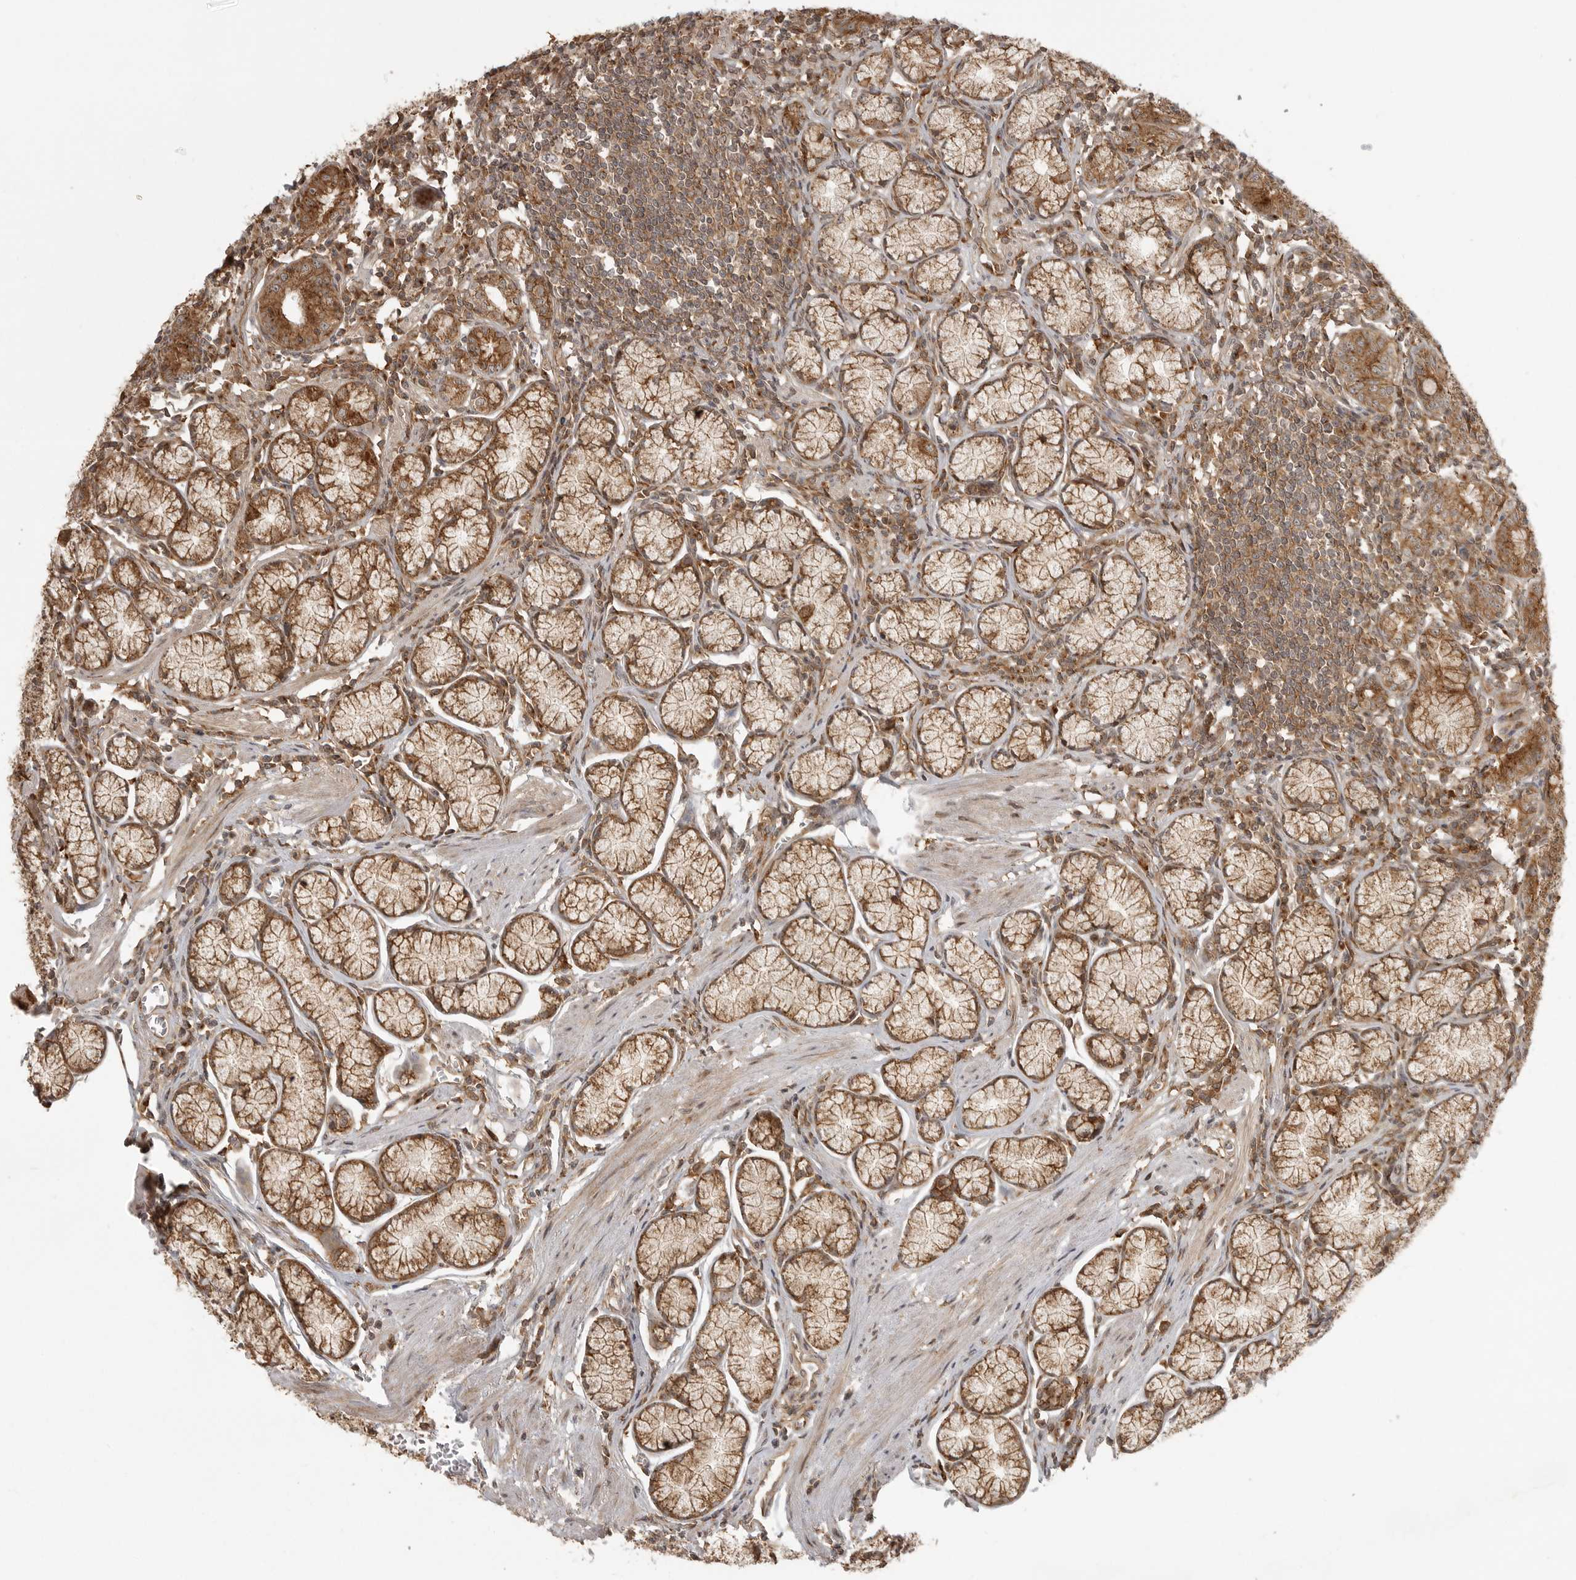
{"staining": {"intensity": "strong", "quantity": ">75%", "location": "cytoplasmic/membranous"}, "tissue": "stomach", "cell_type": "Glandular cells", "image_type": "normal", "snomed": [{"axis": "morphology", "description": "Normal tissue, NOS"}, {"axis": "topography", "description": "Stomach"}], "caption": "IHC of unremarkable stomach shows high levels of strong cytoplasmic/membranous expression in approximately >75% of glandular cells.", "gene": "FAT3", "patient": {"sex": "male", "age": 55}}